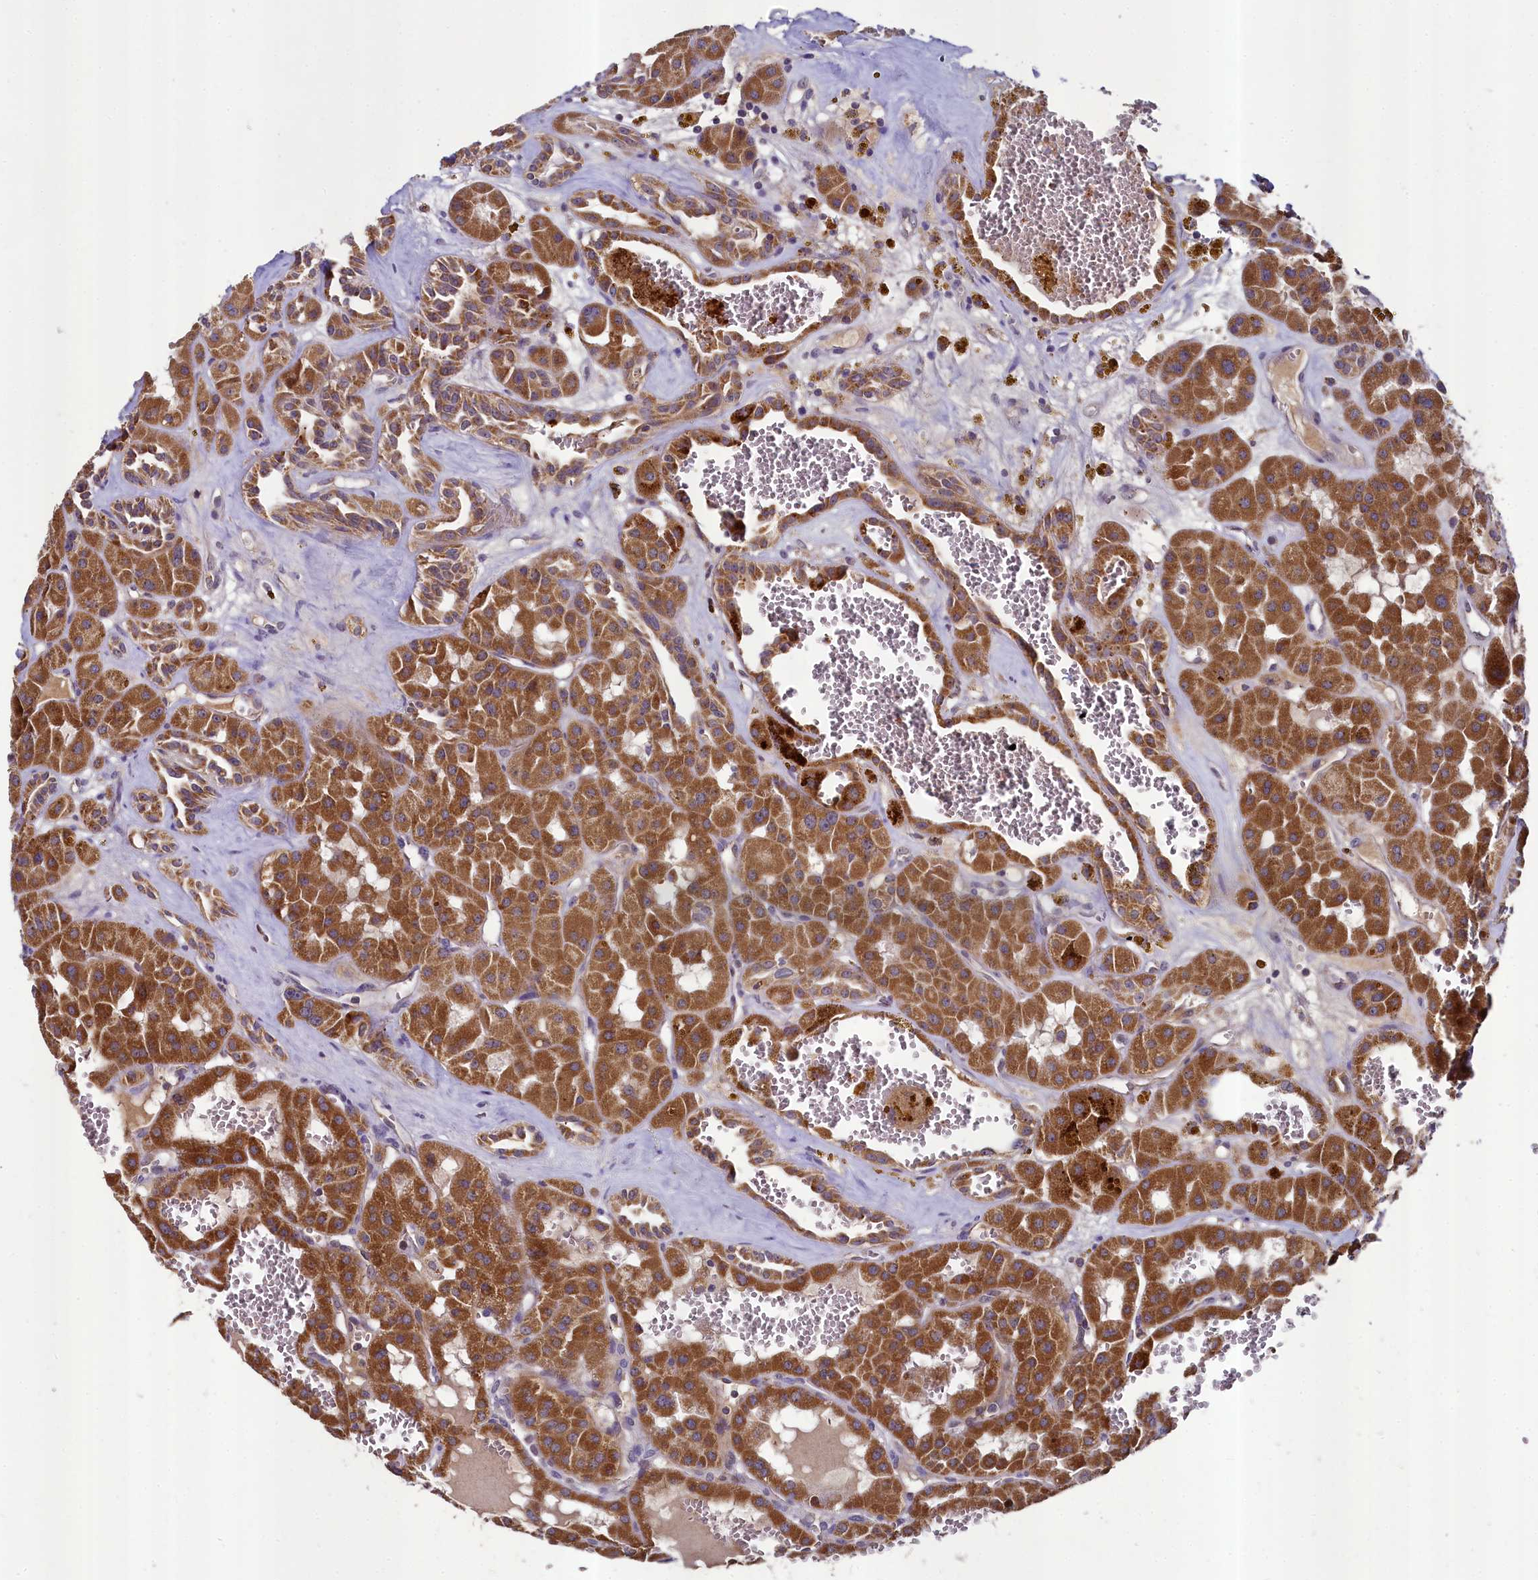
{"staining": {"intensity": "strong", "quantity": ">75%", "location": "cytoplasmic/membranous"}, "tissue": "renal cancer", "cell_type": "Tumor cells", "image_type": "cancer", "snomed": [{"axis": "morphology", "description": "Carcinoma, NOS"}, {"axis": "topography", "description": "Kidney"}], "caption": "Tumor cells show high levels of strong cytoplasmic/membranous expression in approximately >75% of cells in human renal carcinoma.", "gene": "METTL4", "patient": {"sex": "female", "age": 75}}